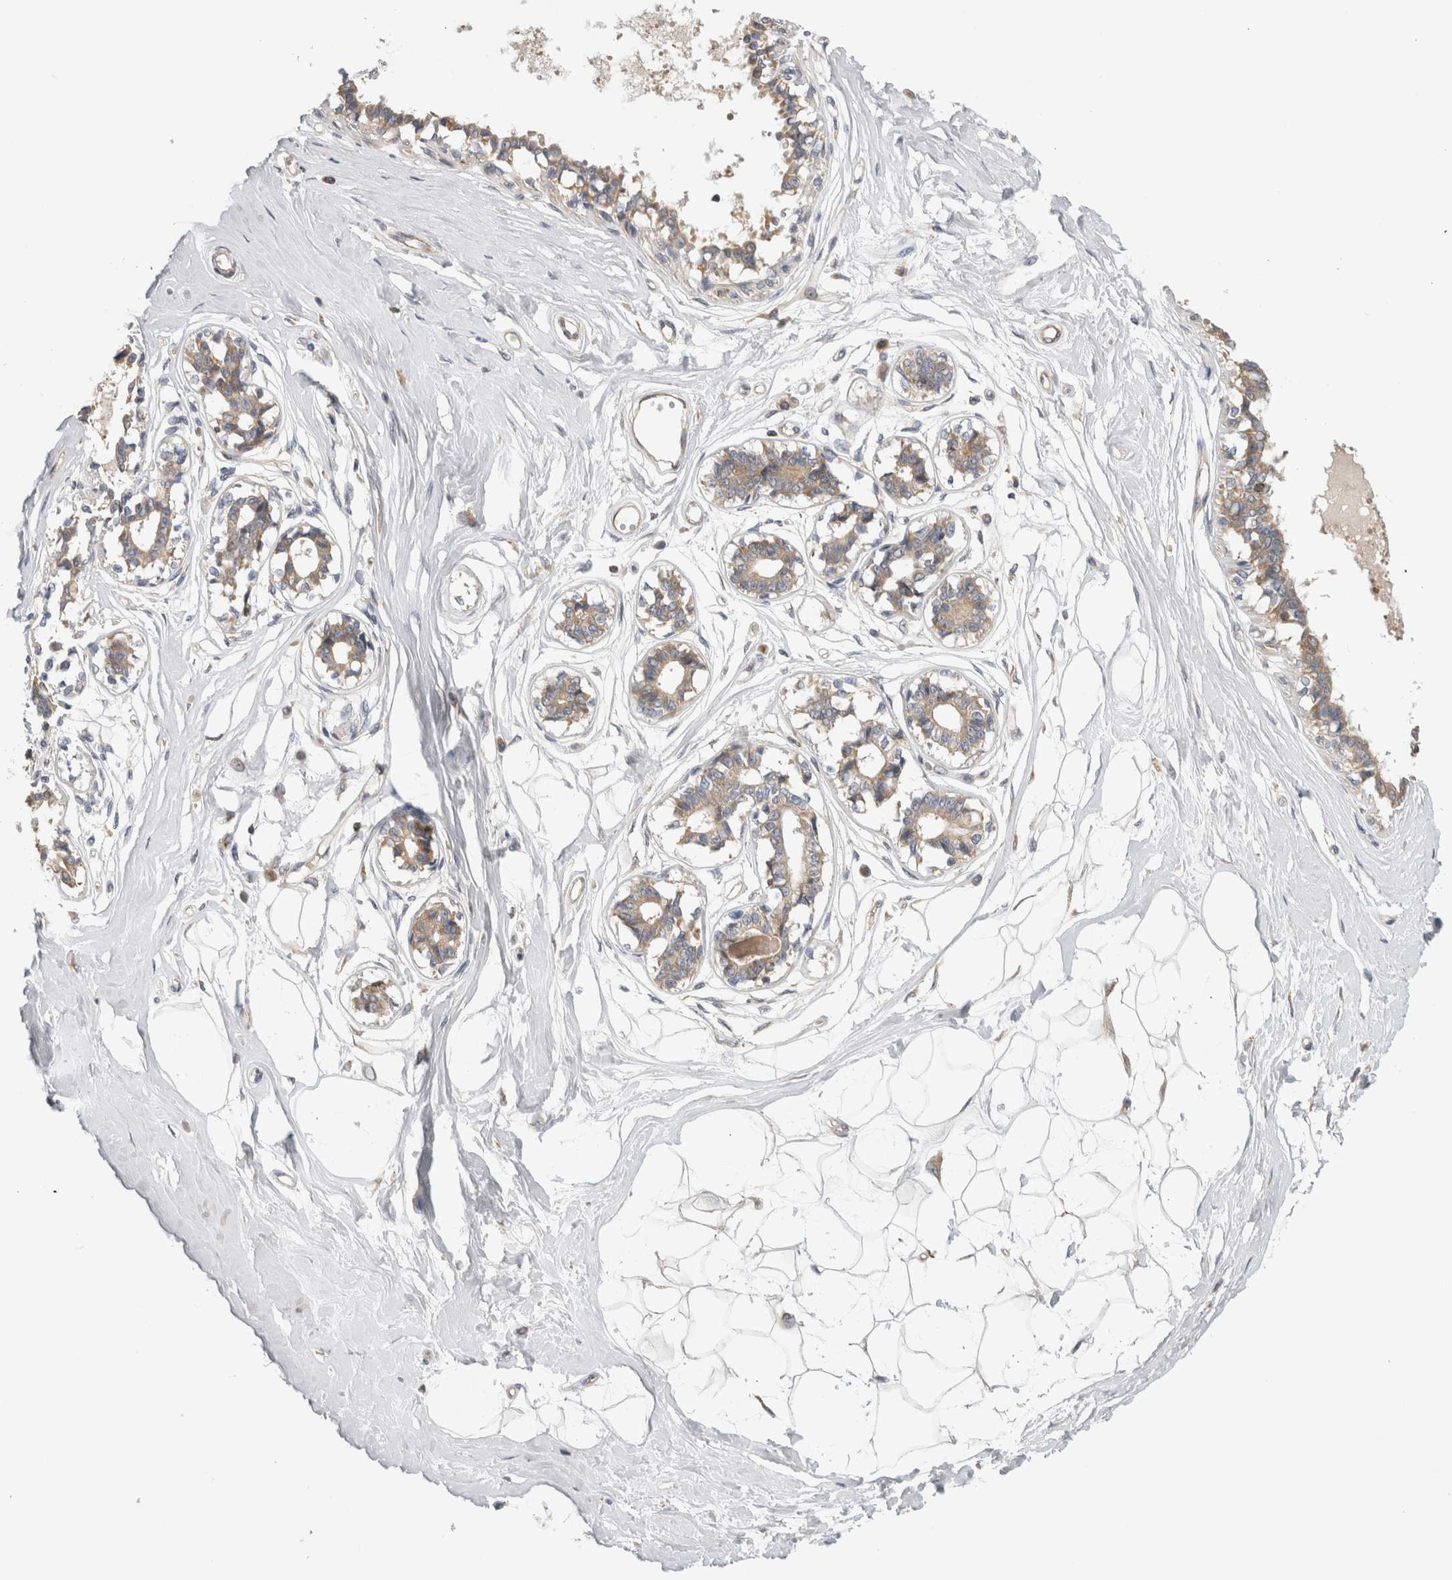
{"staining": {"intensity": "negative", "quantity": "none", "location": "none"}, "tissue": "breast", "cell_type": "Adipocytes", "image_type": "normal", "snomed": [{"axis": "morphology", "description": "Normal tissue, NOS"}, {"axis": "topography", "description": "Breast"}], "caption": "High power microscopy image of an immunohistochemistry histopathology image of benign breast, revealing no significant positivity in adipocytes.", "gene": "GRIK2", "patient": {"sex": "female", "age": 45}}